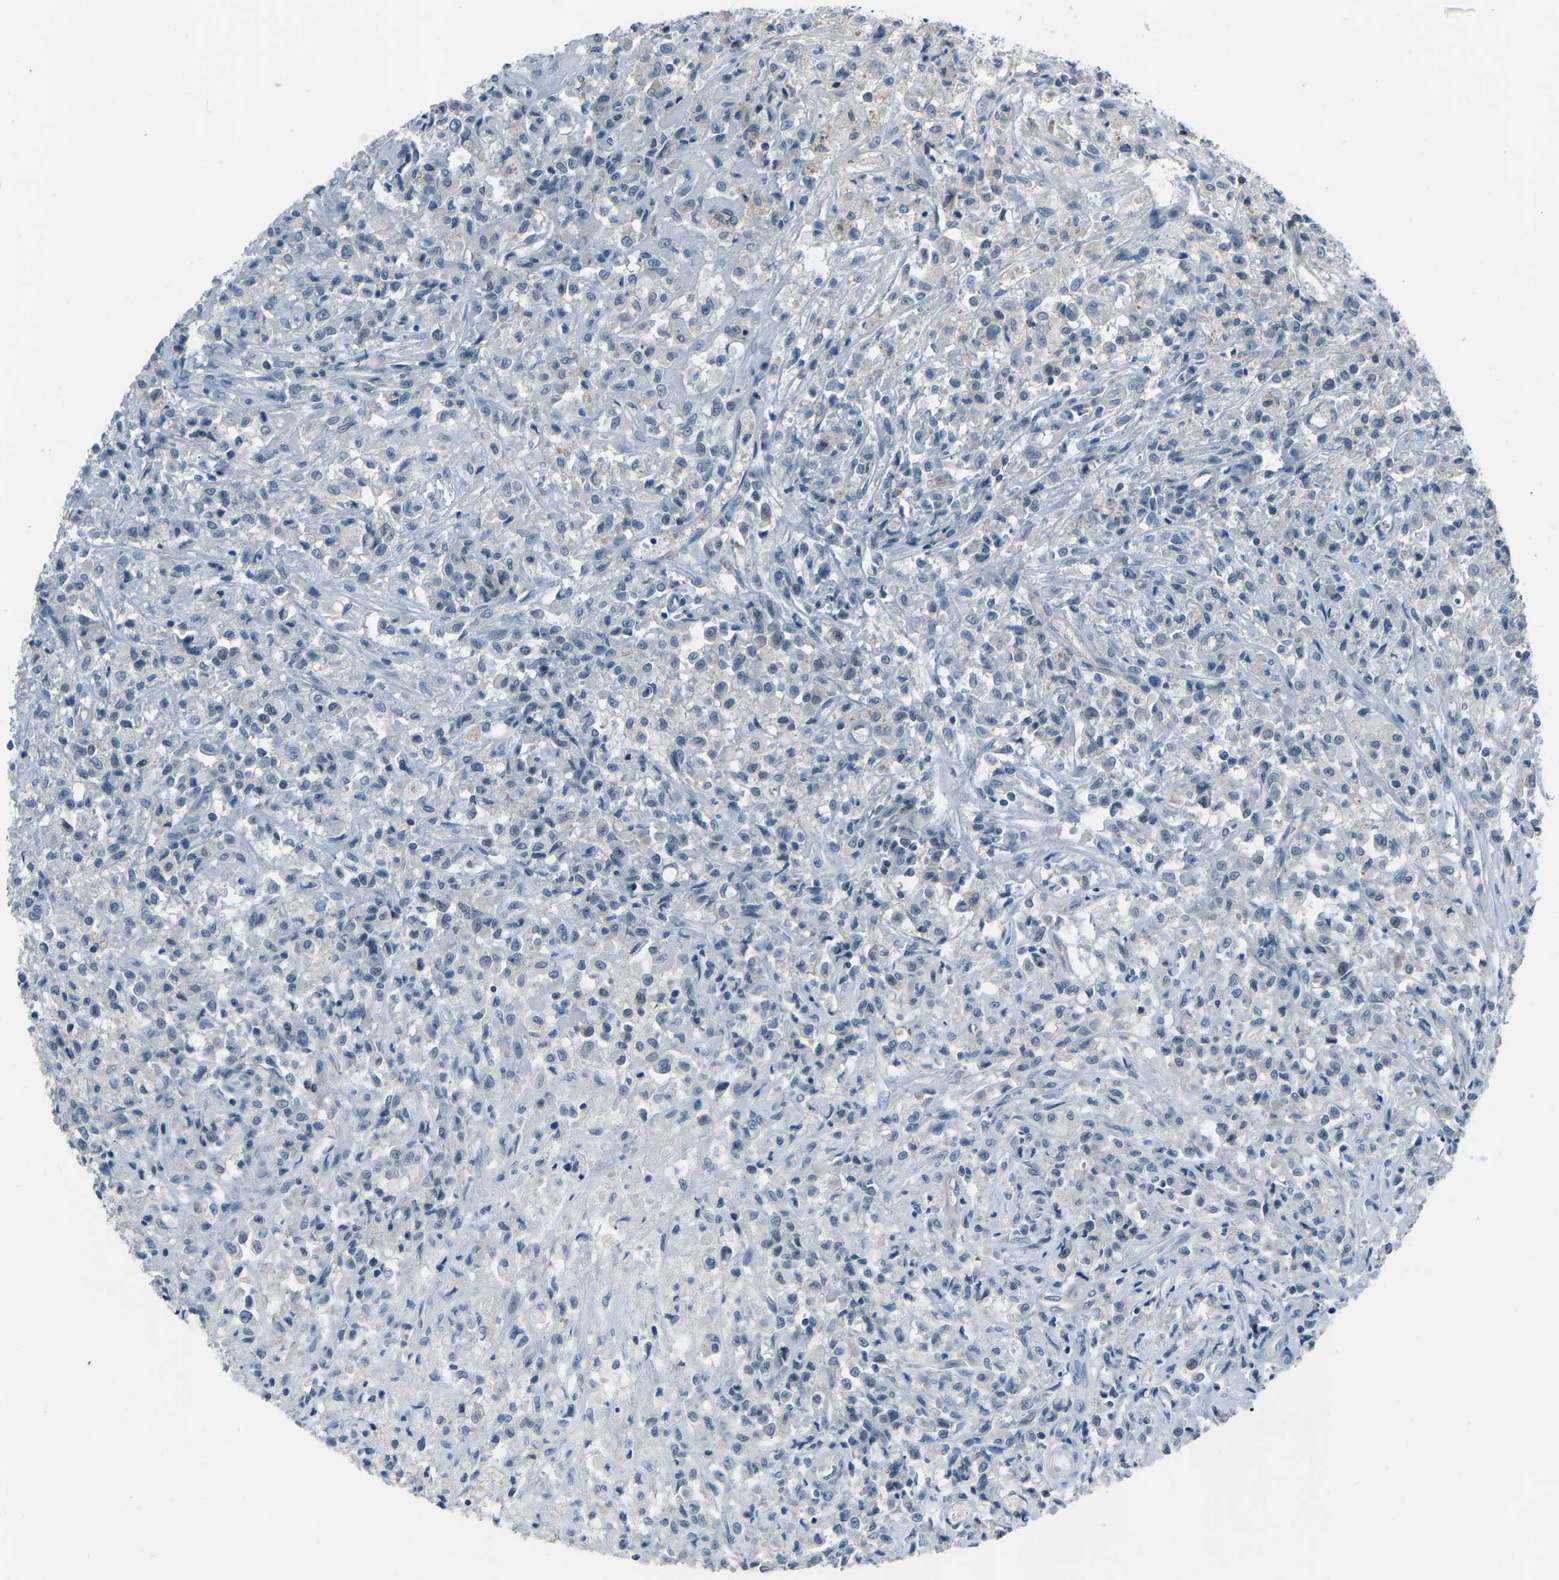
{"staining": {"intensity": "negative", "quantity": "none", "location": "none"}, "tissue": "testis cancer", "cell_type": "Tumor cells", "image_type": "cancer", "snomed": [{"axis": "morphology", "description": "Carcinoma, Embryonal, NOS"}, {"axis": "topography", "description": "Testis"}], "caption": "Immunohistochemical staining of testis embryonal carcinoma exhibits no significant expression in tumor cells.", "gene": "XIRP1", "patient": {"sex": "male", "age": 2}}